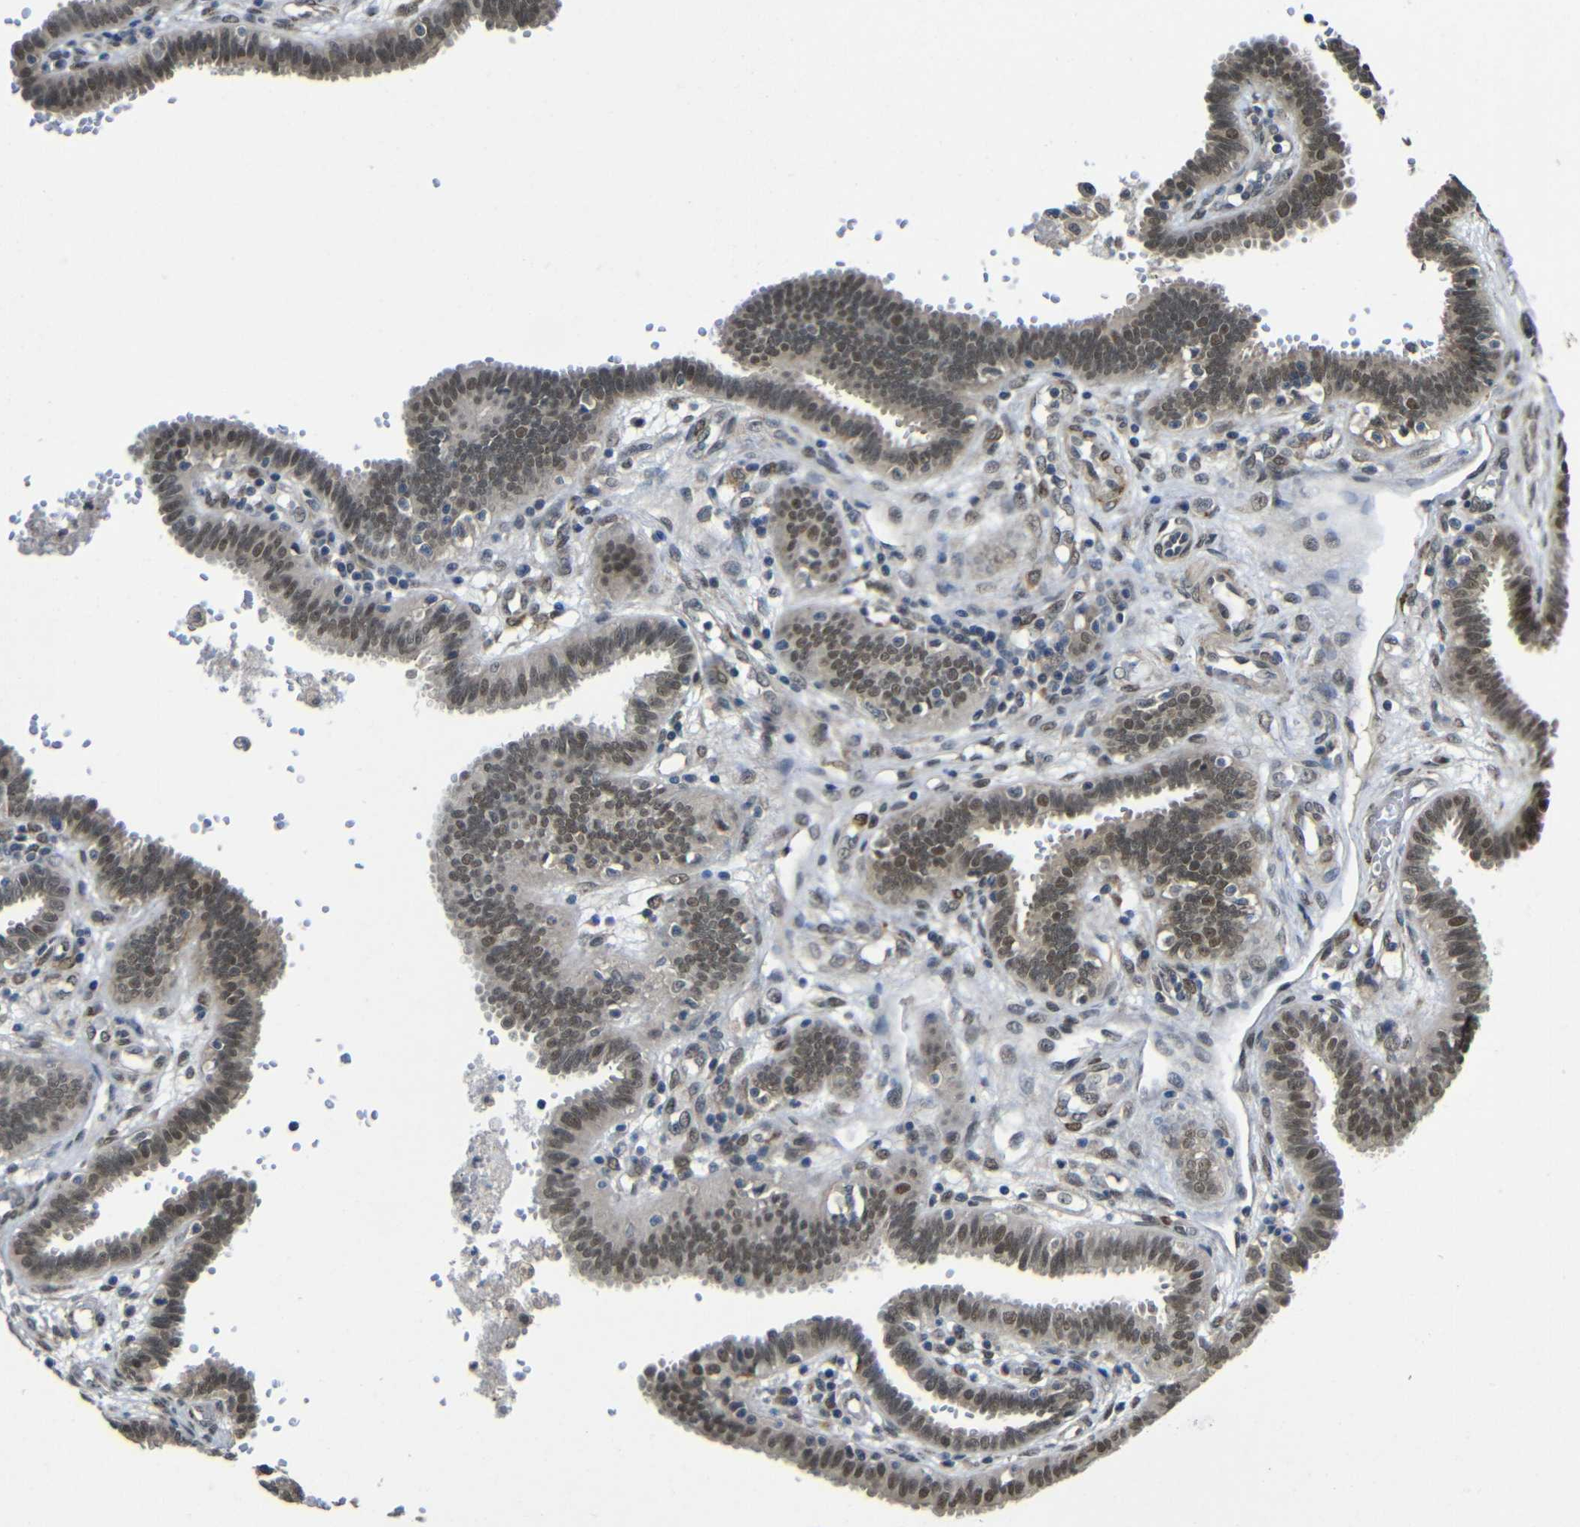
{"staining": {"intensity": "moderate", "quantity": ">75%", "location": "cytoplasmic/membranous,nuclear"}, "tissue": "fallopian tube", "cell_type": "Glandular cells", "image_type": "normal", "snomed": [{"axis": "morphology", "description": "Normal tissue, NOS"}, {"axis": "topography", "description": "Fallopian tube"}], "caption": "About >75% of glandular cells in unremarkable human fallopian tube show moderate cytoplasmic/membranous,nuclear protein expression as visualized by brown immunohistochemical staining.", "gene": "FAM172A", "patient": {"sex": "female", "age": 32}}